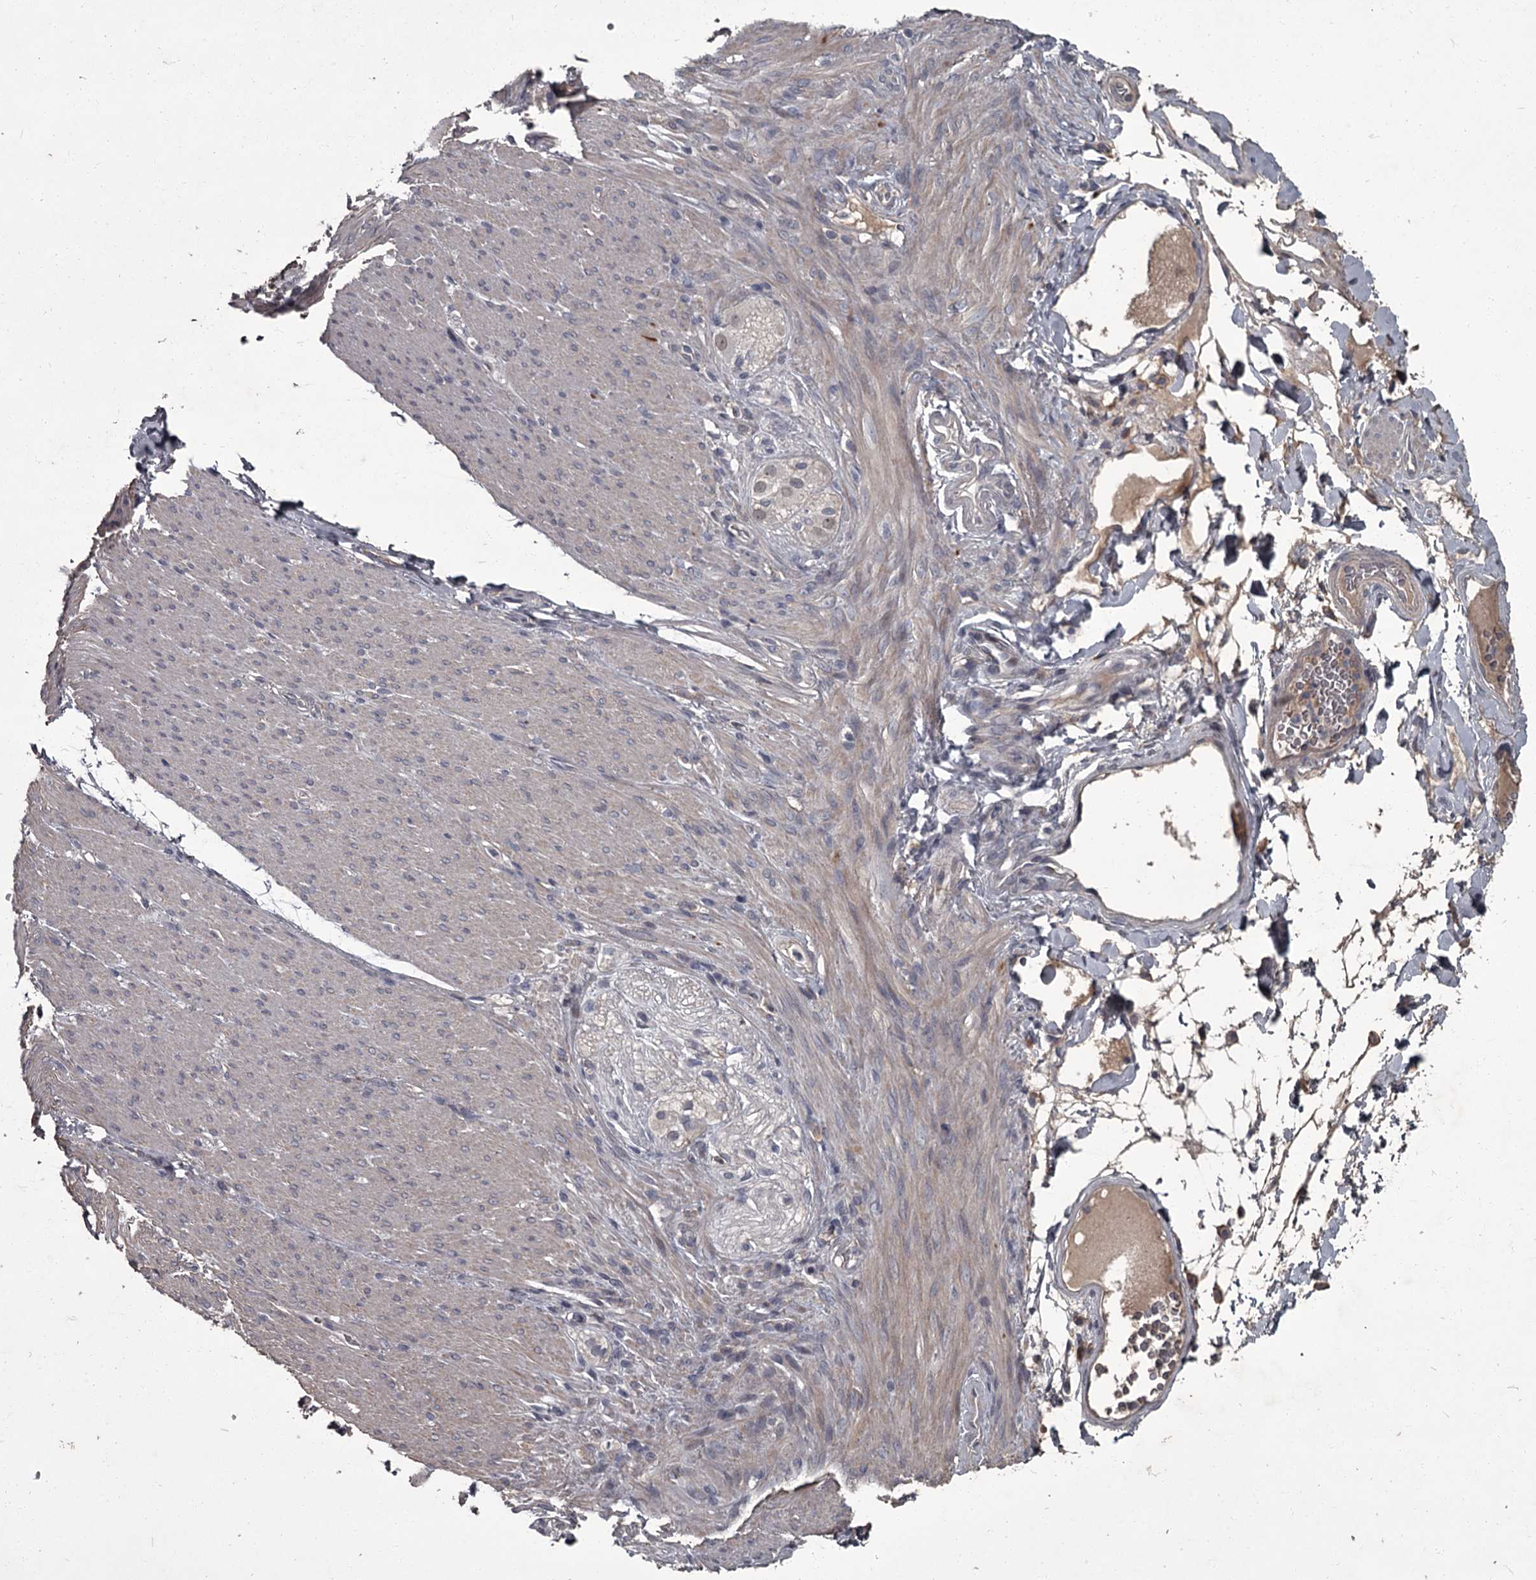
{"staining": {"intensity": "negative", "quantity": "none", "location": "none"}, "tissue": "adipose tissue", "cell_type": "Adipocytes", "image_type": "normal", "snomed": [{"axis": "morphology", "description": "Normal tissue, NOS"}, {"axis": "topography", "description": "Colon"}, {"axis": "topography", "description": "Peripheral nerve tissue"}], "caption": "Normal adipose tissue was stained to show a protein in brown. There is no significant positivity in adipocytes. (Brightfield microscopy of DAB (3,3'-diaminobenzidine) immunohistochemistry (IHC) at high magnification).", "gene": "FLVCR2", "patient": {"sex": "female", "age": 61}}